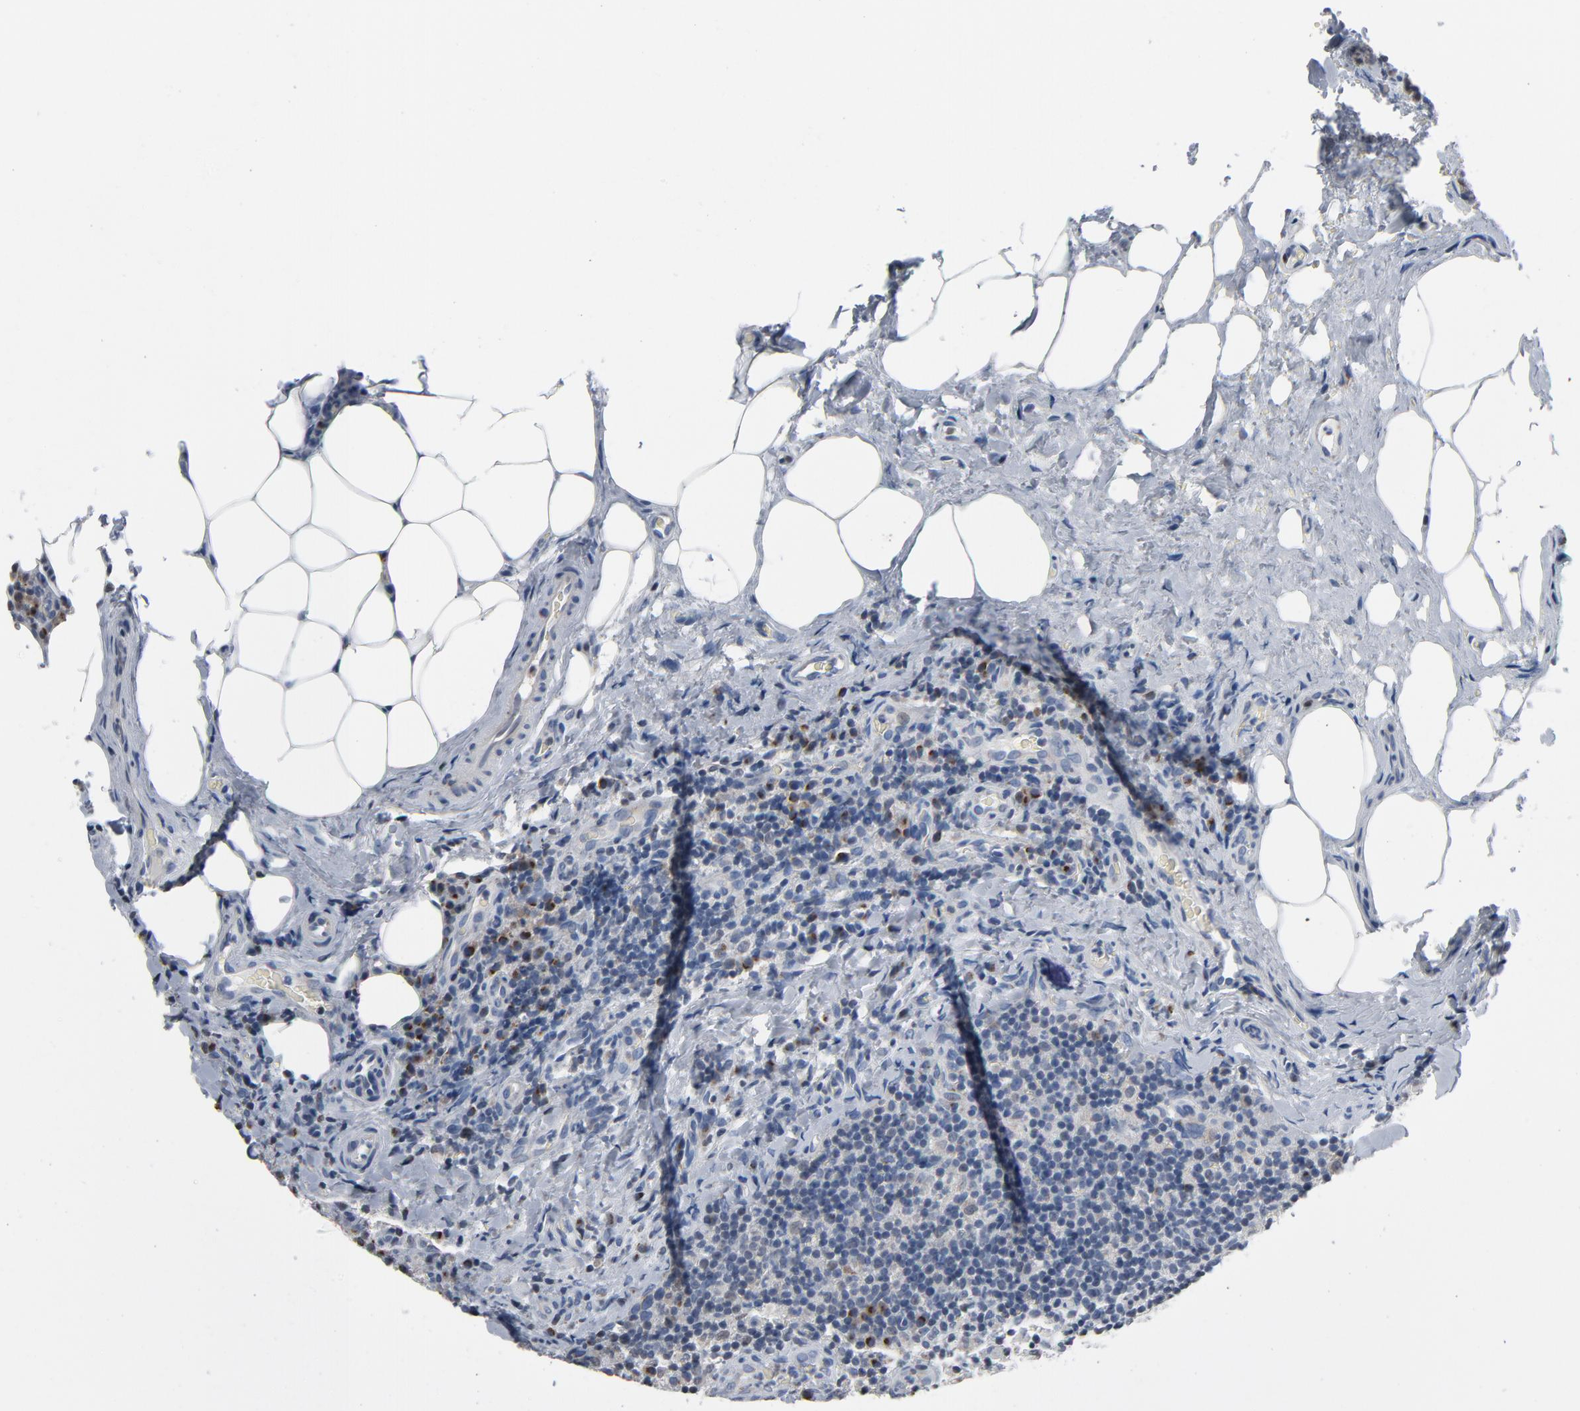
{"staining": {"intensity": "moderate", "quantity": "<25%", "location": "cytoplasmic/membranous"}, "tissue": "lymph node", "cell_type": "Germinal center cells", "image_type": "normal", "snomed": [{"axis": "morphology", "description": "Normal tissue, NOS"}, {"axis": "morphology", "description": "Inflammation, NOS"}, {"axis": "topography", "description": "Lymph node"}], "caption": "Immunohistochemistry micrograph of benign lymph node stained for a protein (brown), which displays low levels of moderate cytoplasmic/membranous expression in approximately <25% of germinal center cells.", "gene": "YIPF6", "patient": {"sex": "male", "age": 46}}